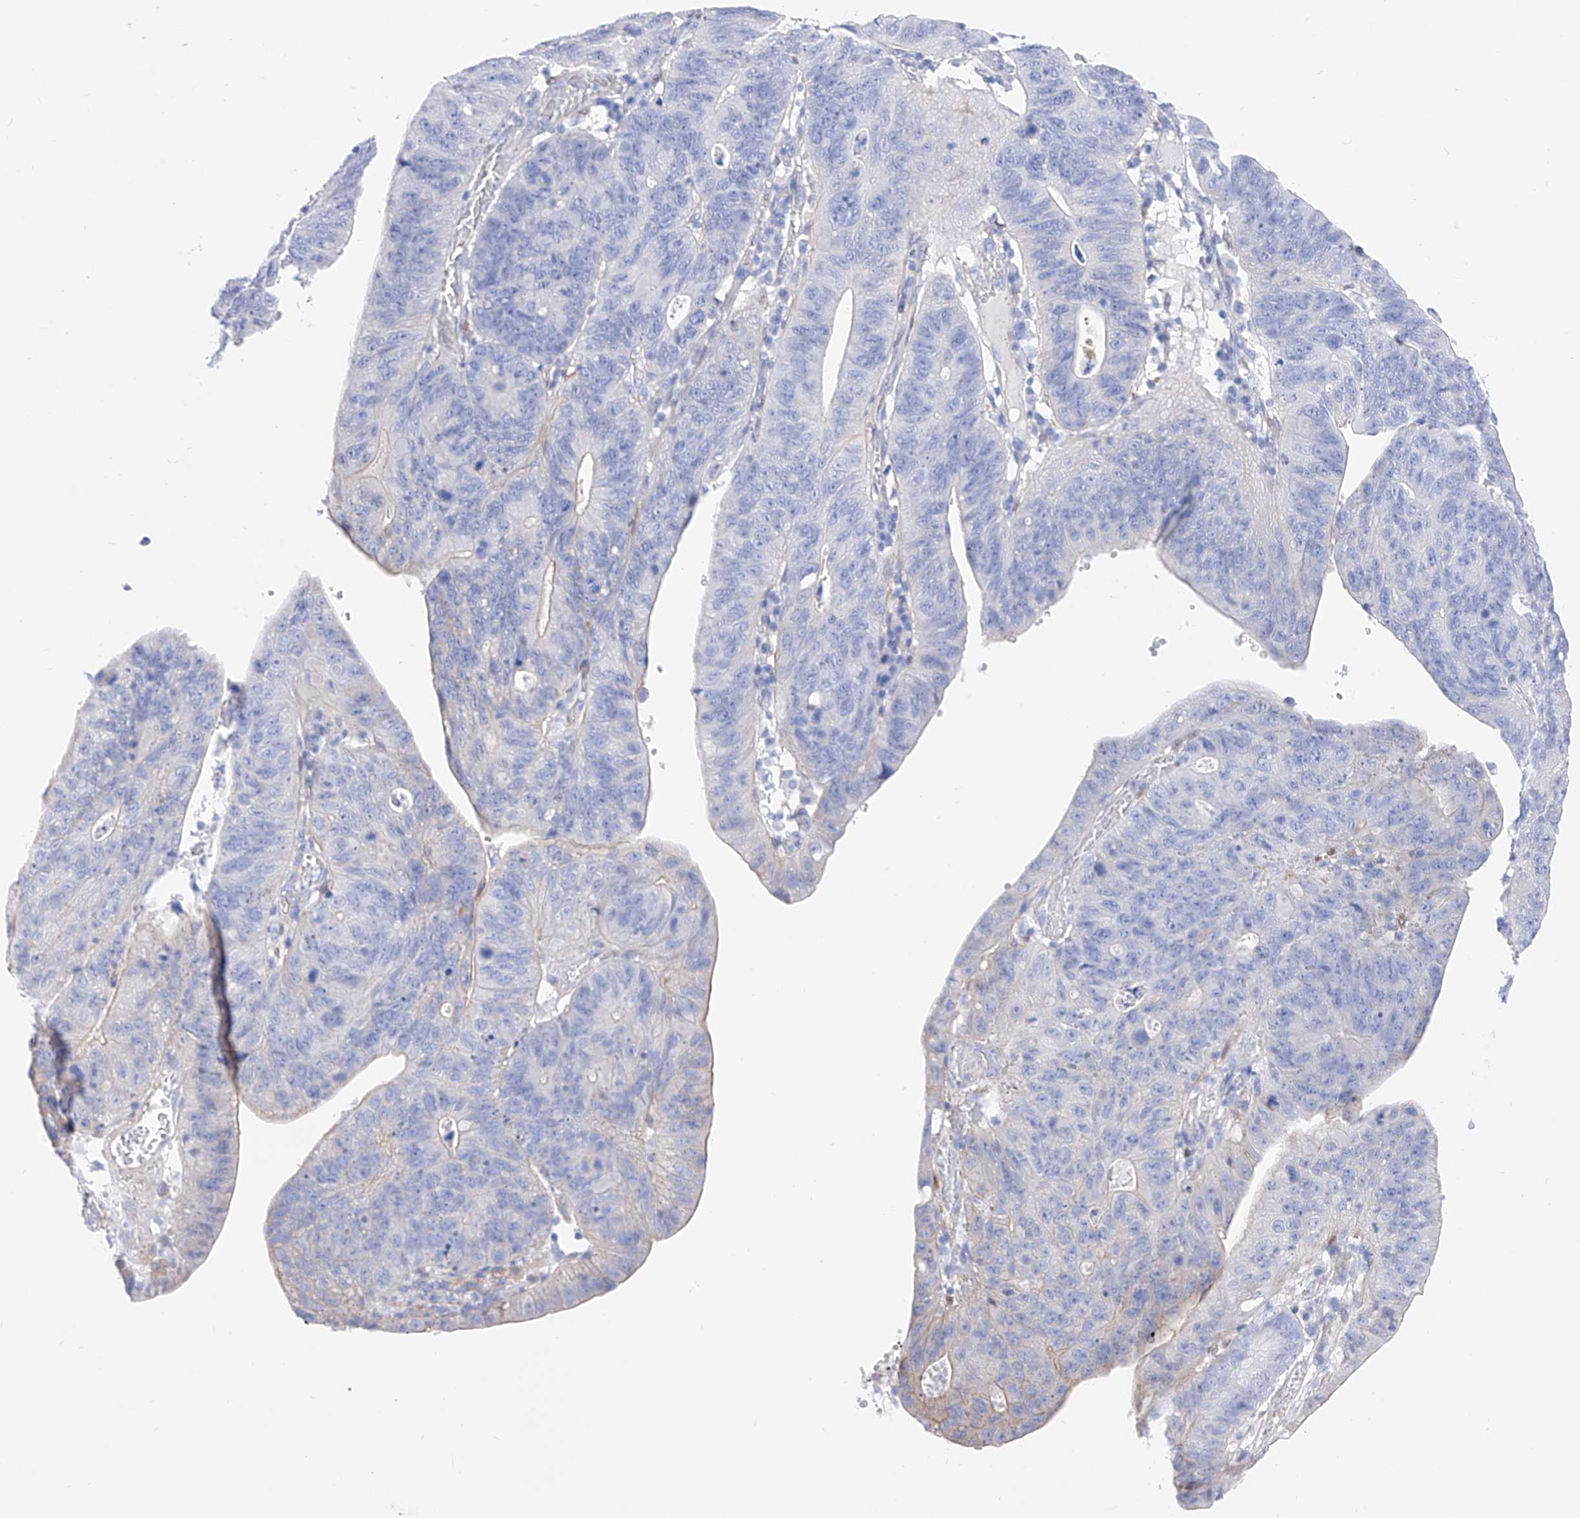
{"staining": {"intensity": "weak", "quantity": "<25%", "location": "cytoplasmic/membranous"}, "tissue": "stomach cancer", "cell_type": "Tumor cells", "image_type": "cancer", "snomed": [{"axis": "morphology", "description": "Adenocarcinoma, NOS"}, {"axis": "topography", "description": "Stomach"}], "caption": "IHC of adenocarcinoma (stomach) demonstrates no staining in tumor cells.", "gene": "TRPC7", "patient": {"sex": "male", "age": 59}}